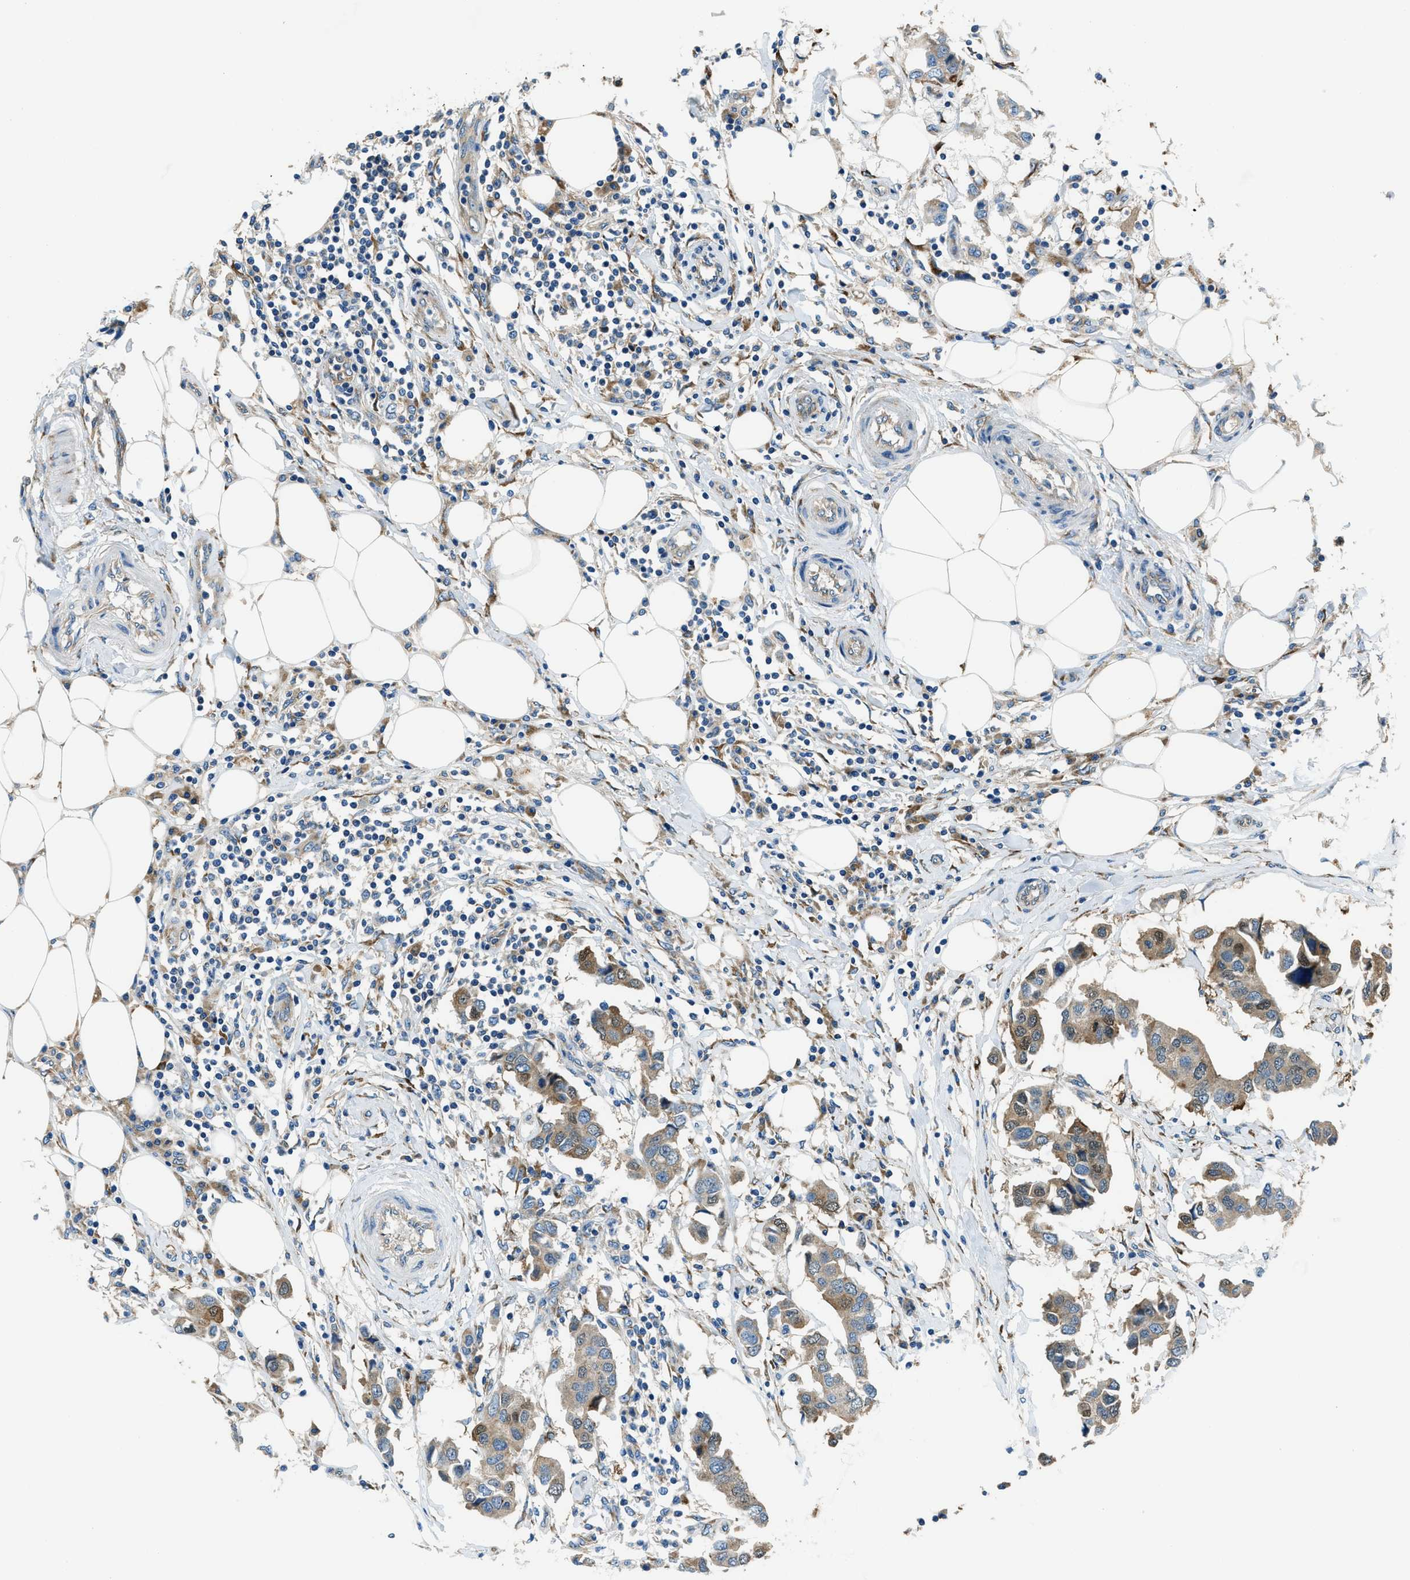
{"staining": {"intensity": "moderate", "quantity": ">75%", "location": "cytoplasmic/membranous"}, "tissue": "breast cancer", "cell_type": "Tumor cells", "image_type": "cancer", "snomed": [{"axis": "morphology", "description": "Duct carcinoma"}, {"axis": "topography", "description": "Breast"}], "caption": "IHC photomicrograph of neoplastic tissue: human breast infiltrating ductal carcinoma stained using immunohistochemistry (IHC) exhibits medium levels of moderate protein expression localized specifically in the cytoplasmic/membranous of tumor cells, appearing as a cytoplasmic/membranous brown color.", "gene": "GIMAP8", "patient": {"sex": "female", "age": 80}}